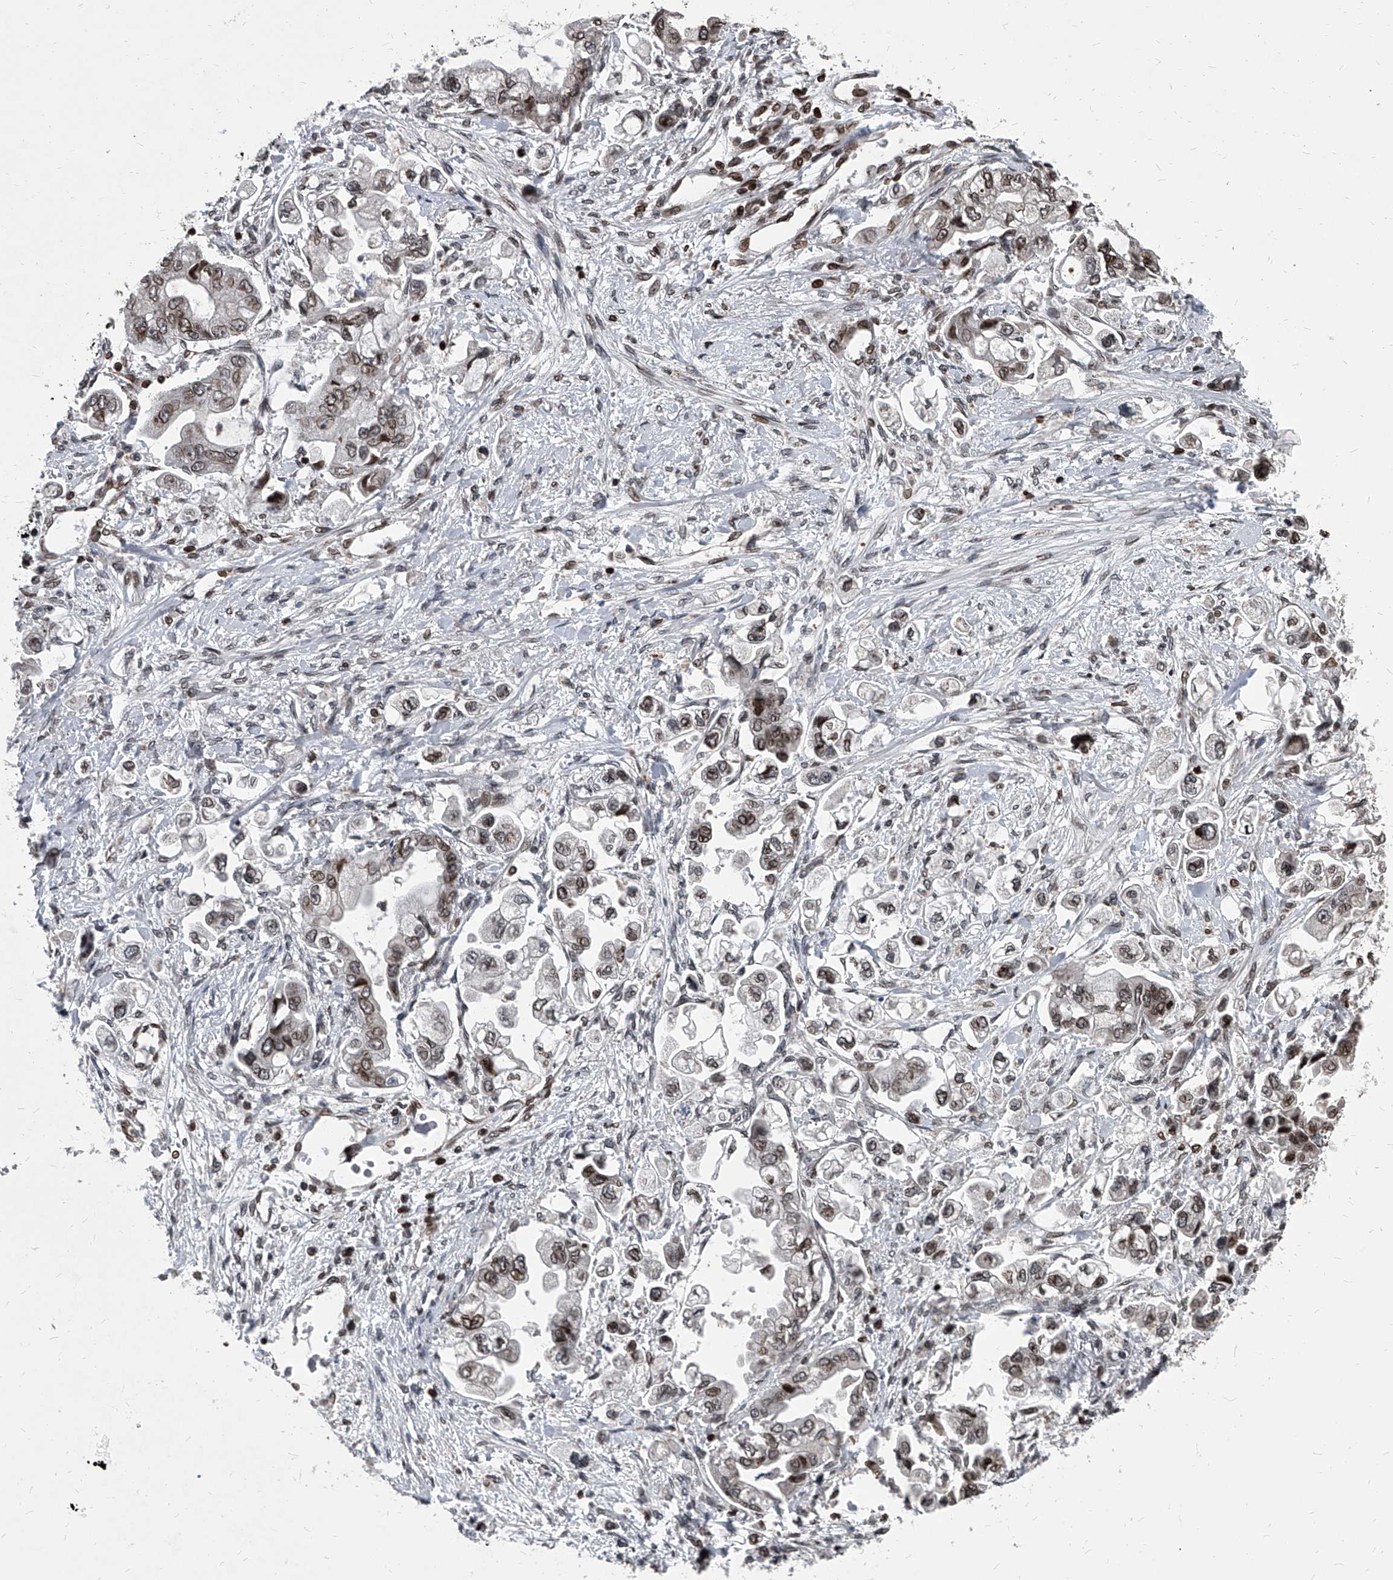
{"staining": {"intensity": "moderate", "quantity": ">75%", "location": "cytoplasmic/membranous,nuclear"}, "tissue": "stomach cancer", "cell_type": "Tumor cells", "image_type": "cancer", "snomed": [{"axis": "morphology", "description": "Adenocarcinoma, NOS"}, {"axis": "topography", "description": "Stomach"}], "caption": "Moderate cytoplasmic/membranous and nuclear staining is present in approximately >75% of tumor cells in stomach cancer (adenocarcinoma).", "gene": "PHF20", "patient": {"sex": "male", "age": 62}}